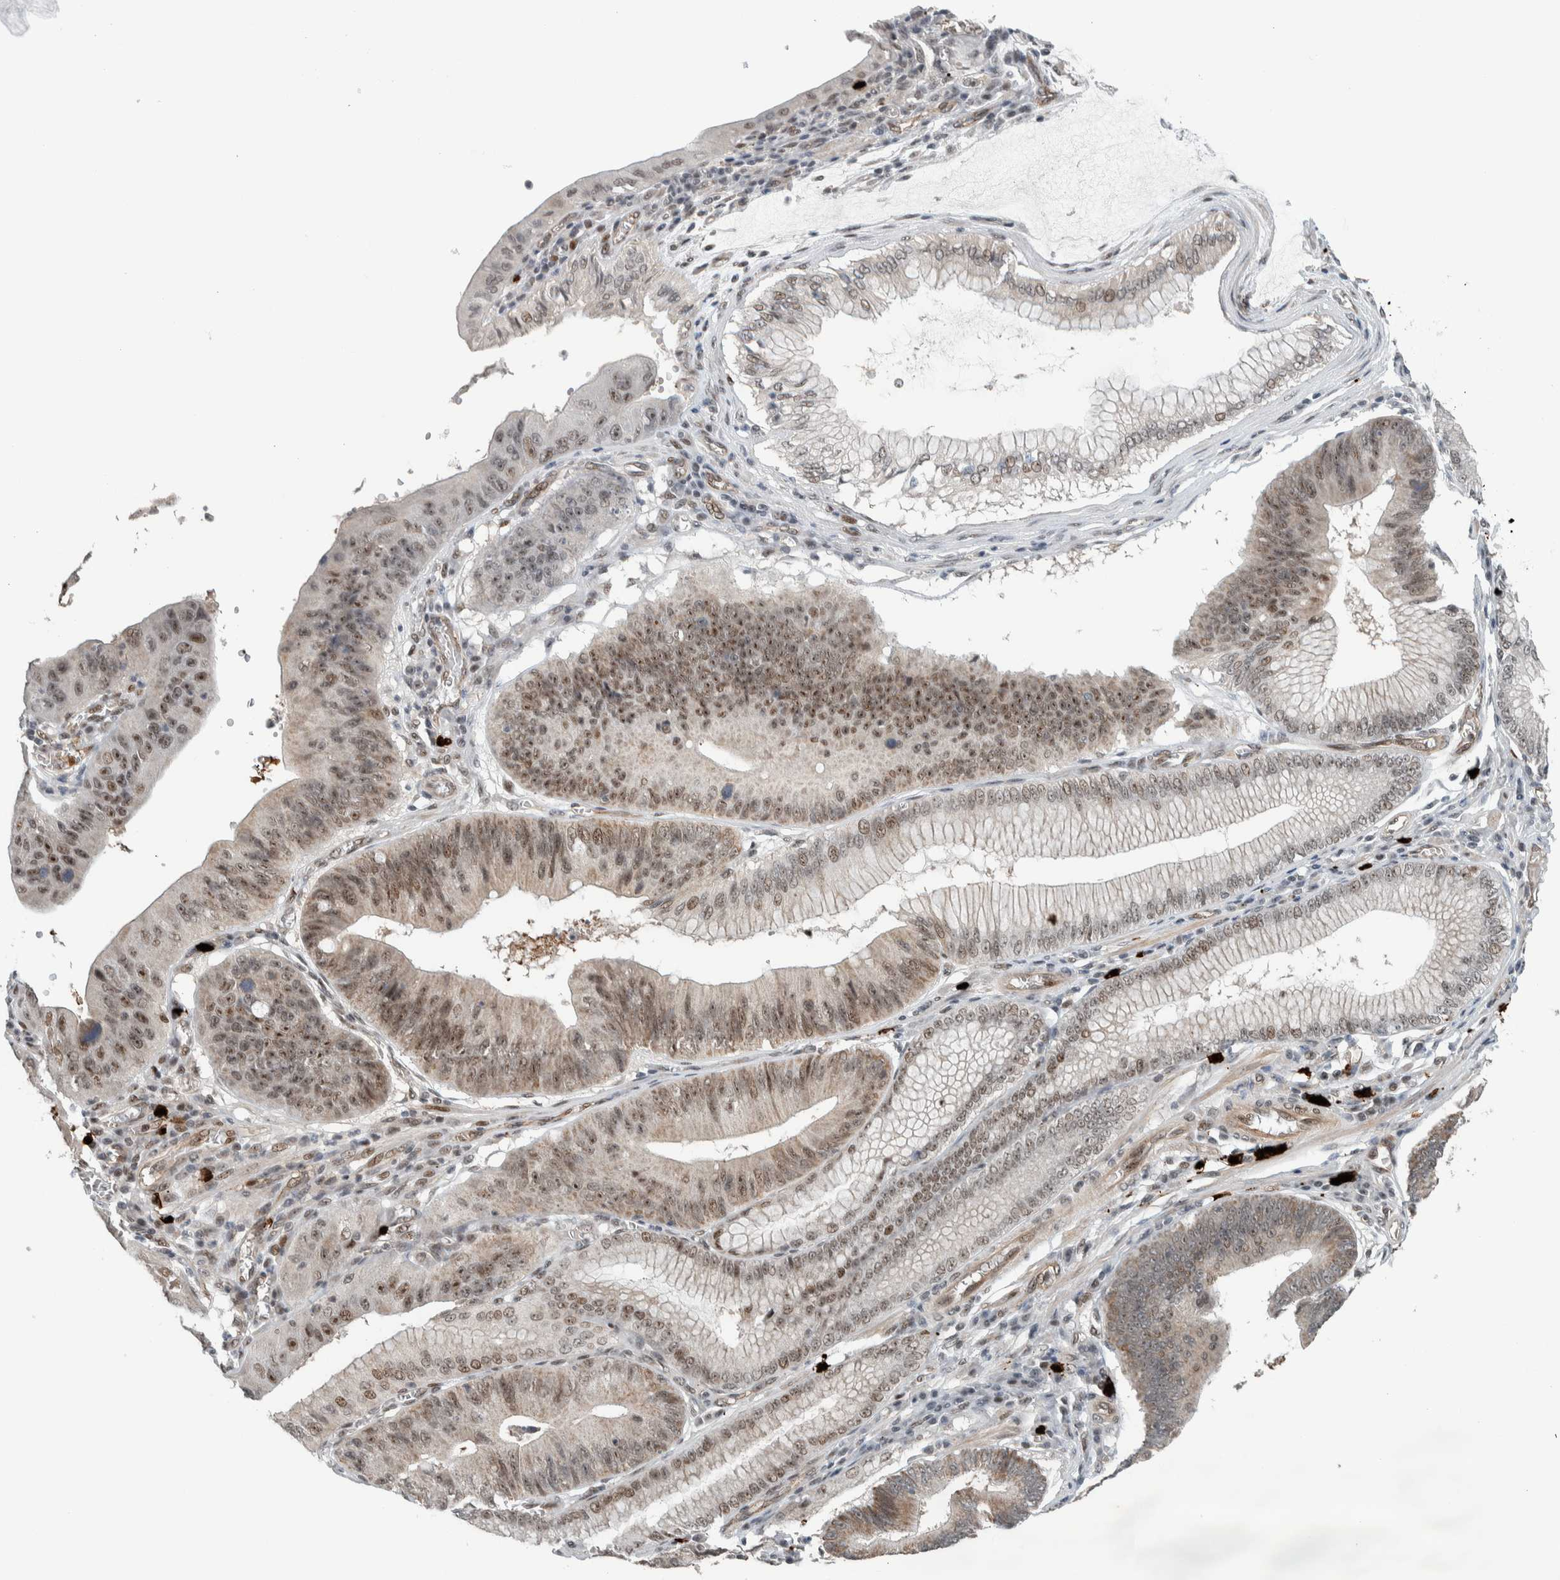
{"staining": {"intensity": "moderate", "quantity": ">75%", "location": "nuclear"}, "tissue": "stomach cancer", "cell_type": "Tumor cells", "image_type": "cancer", "snomed": [{"axis": "morphology", "description": "Adenocarcinoma, NOS"}, {"axis": "topography", "description": "Stomach"}], "caption": "Human adenocarcinoma (stomach) stained for a protein (brown) shows moderate nuclear positive positivity in approximately >75% of tumor cells.", "gene": "ZFP91", "patient": {"sex": "male", "age": 59}}